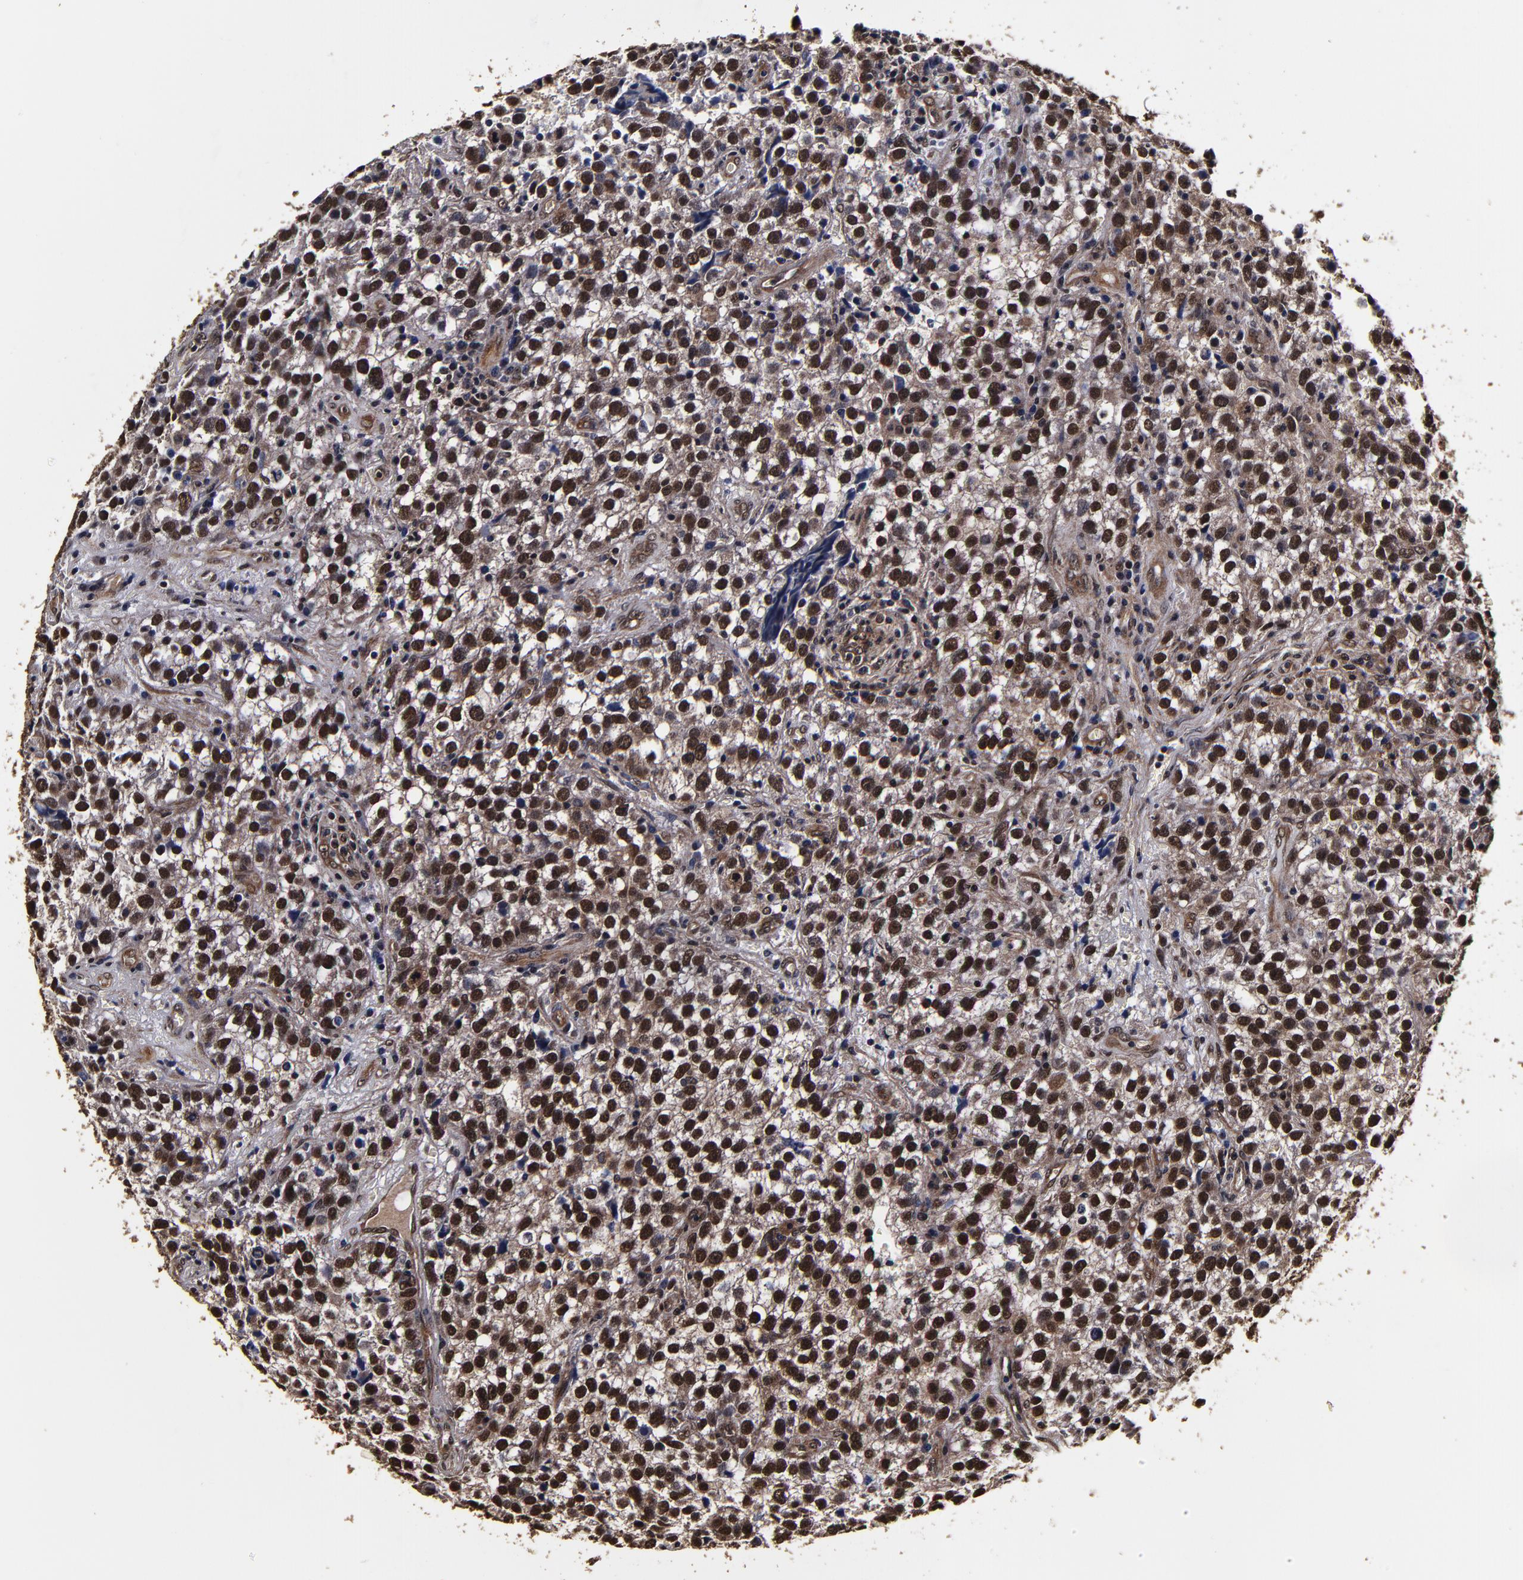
{"staining": {"intensity": "moderate", "quantity": ">75%", "location": "cytoplasmic/membranous,nuclear"}, "tissue": "testis cancer", "cell_type": "Tumor cells", "image_type": "cancer", "snomed": [{"axis": "morphology", "description": "Seminoma, NOS"}, {"axis": "topography", "description": "Testis"}], "caption": "High-magnification brightfield microscopy of testis cancer (seminoma) stained with DAB (3,3'-diaminobenzidine) (brown) and counterstained with hematoxylin (blue). tumor cells exhibit moderate cytoplasmic/membranous and nuclear expression is seen in approximately>75% of cells. The protein is stained brown, and the nuclei are stained in blue (DAB (3,3'-diaminobenzidine) IHC with brightfield microscopy, high magnification).", "gene": "MMP15", "patient": {"sex": "male", "age": 38}}